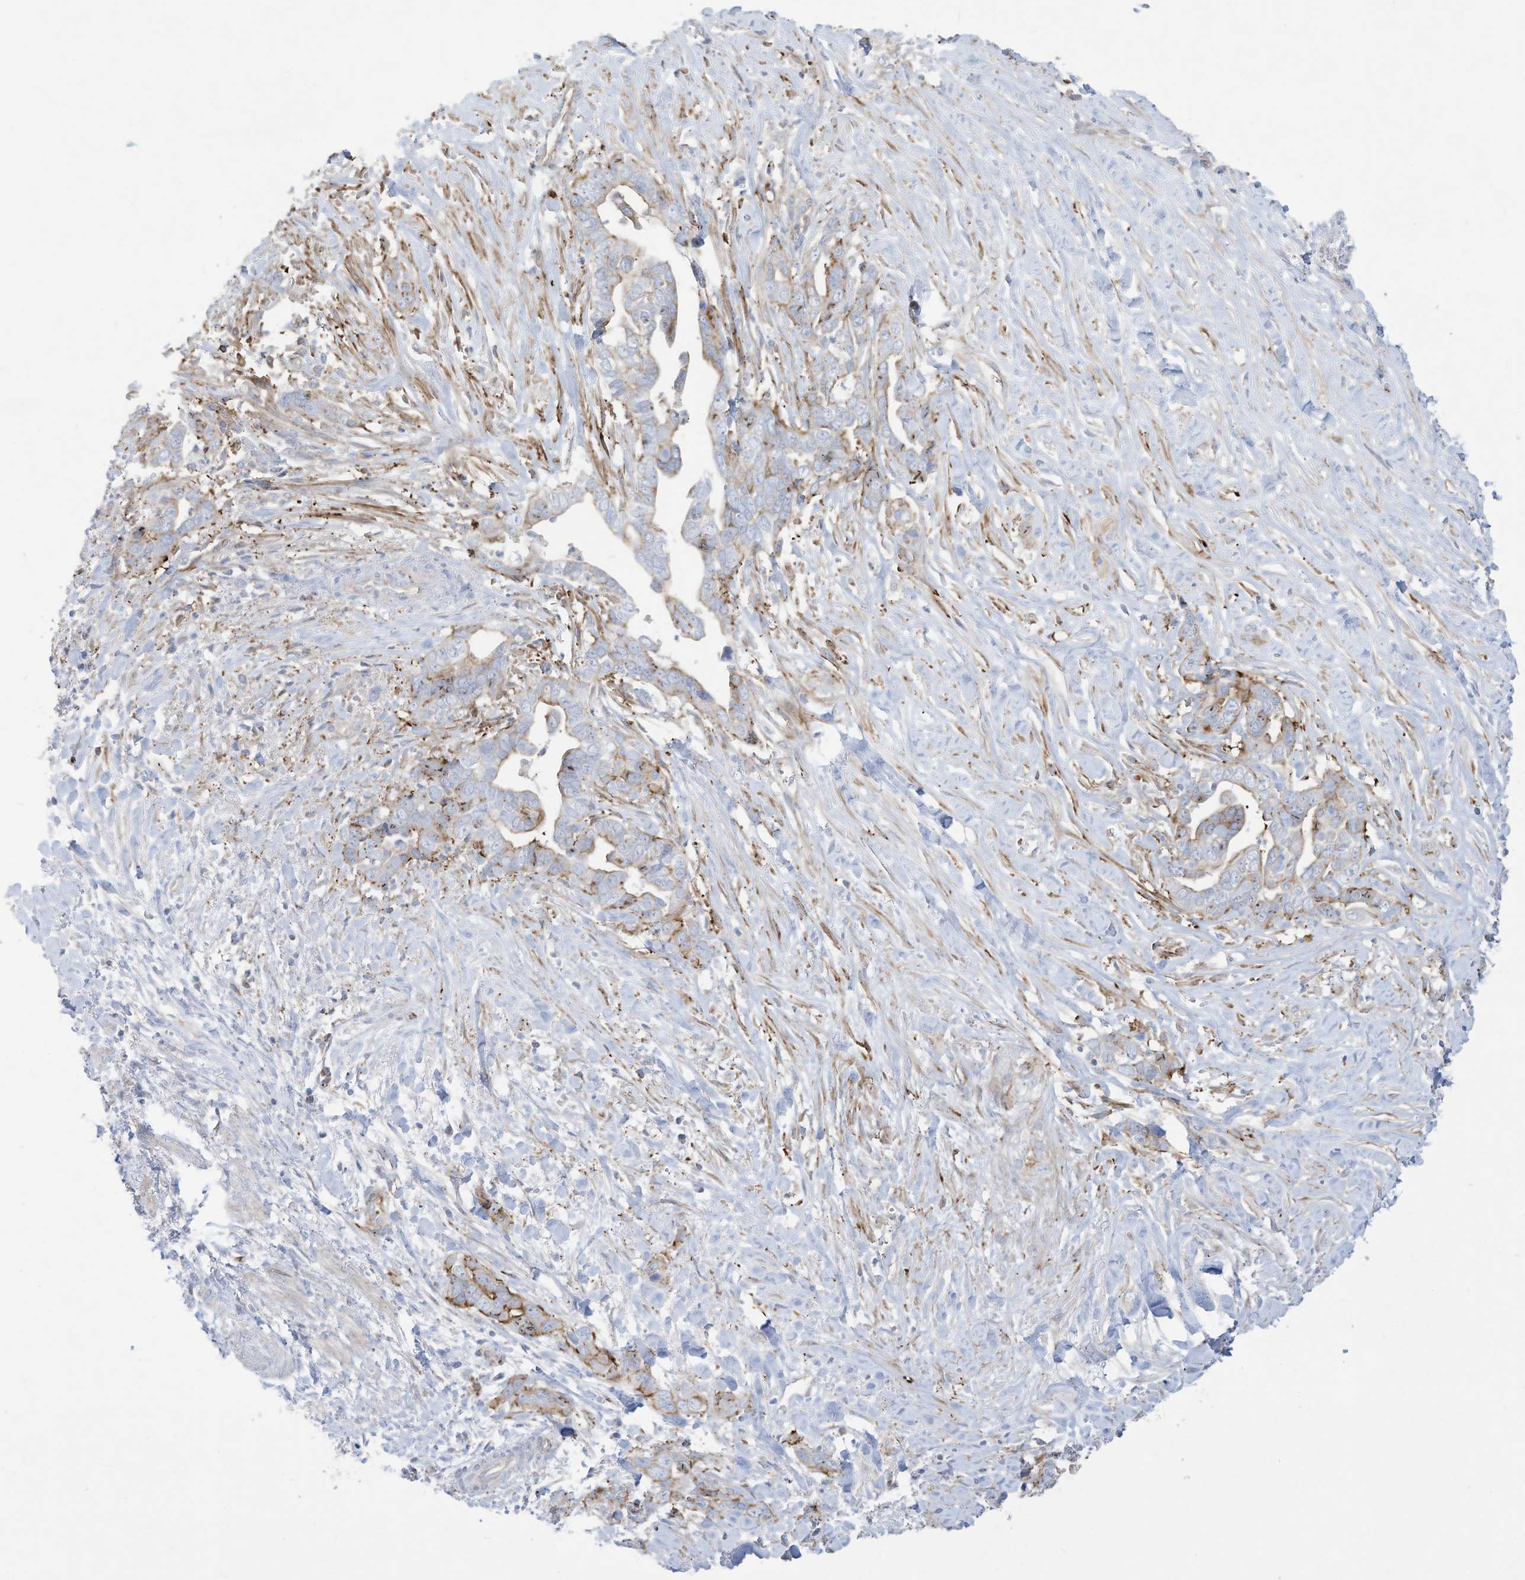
{"staining": {"intensity": "moderate", "quantity": "<25%", "location": "cytoplasmic/membranous"}, "tissue": "liver cancer", "cell_type": "Tumor cells", "image_type": "cancer", "snomed": [{"axis": "morphology", "description": "Cholangiocarcinoma"}, {"axis": "topography", "description": "Liver"}], "caption": "DAB immunohistochemical staining of liver cancer (cholangiocarcinoma) shows moderate cytoplasmic/membranous protein positivity in approximately <25% of tumor cells.", "gene": "THNSL2", "patient": {"sex": "female", "age": 79}}